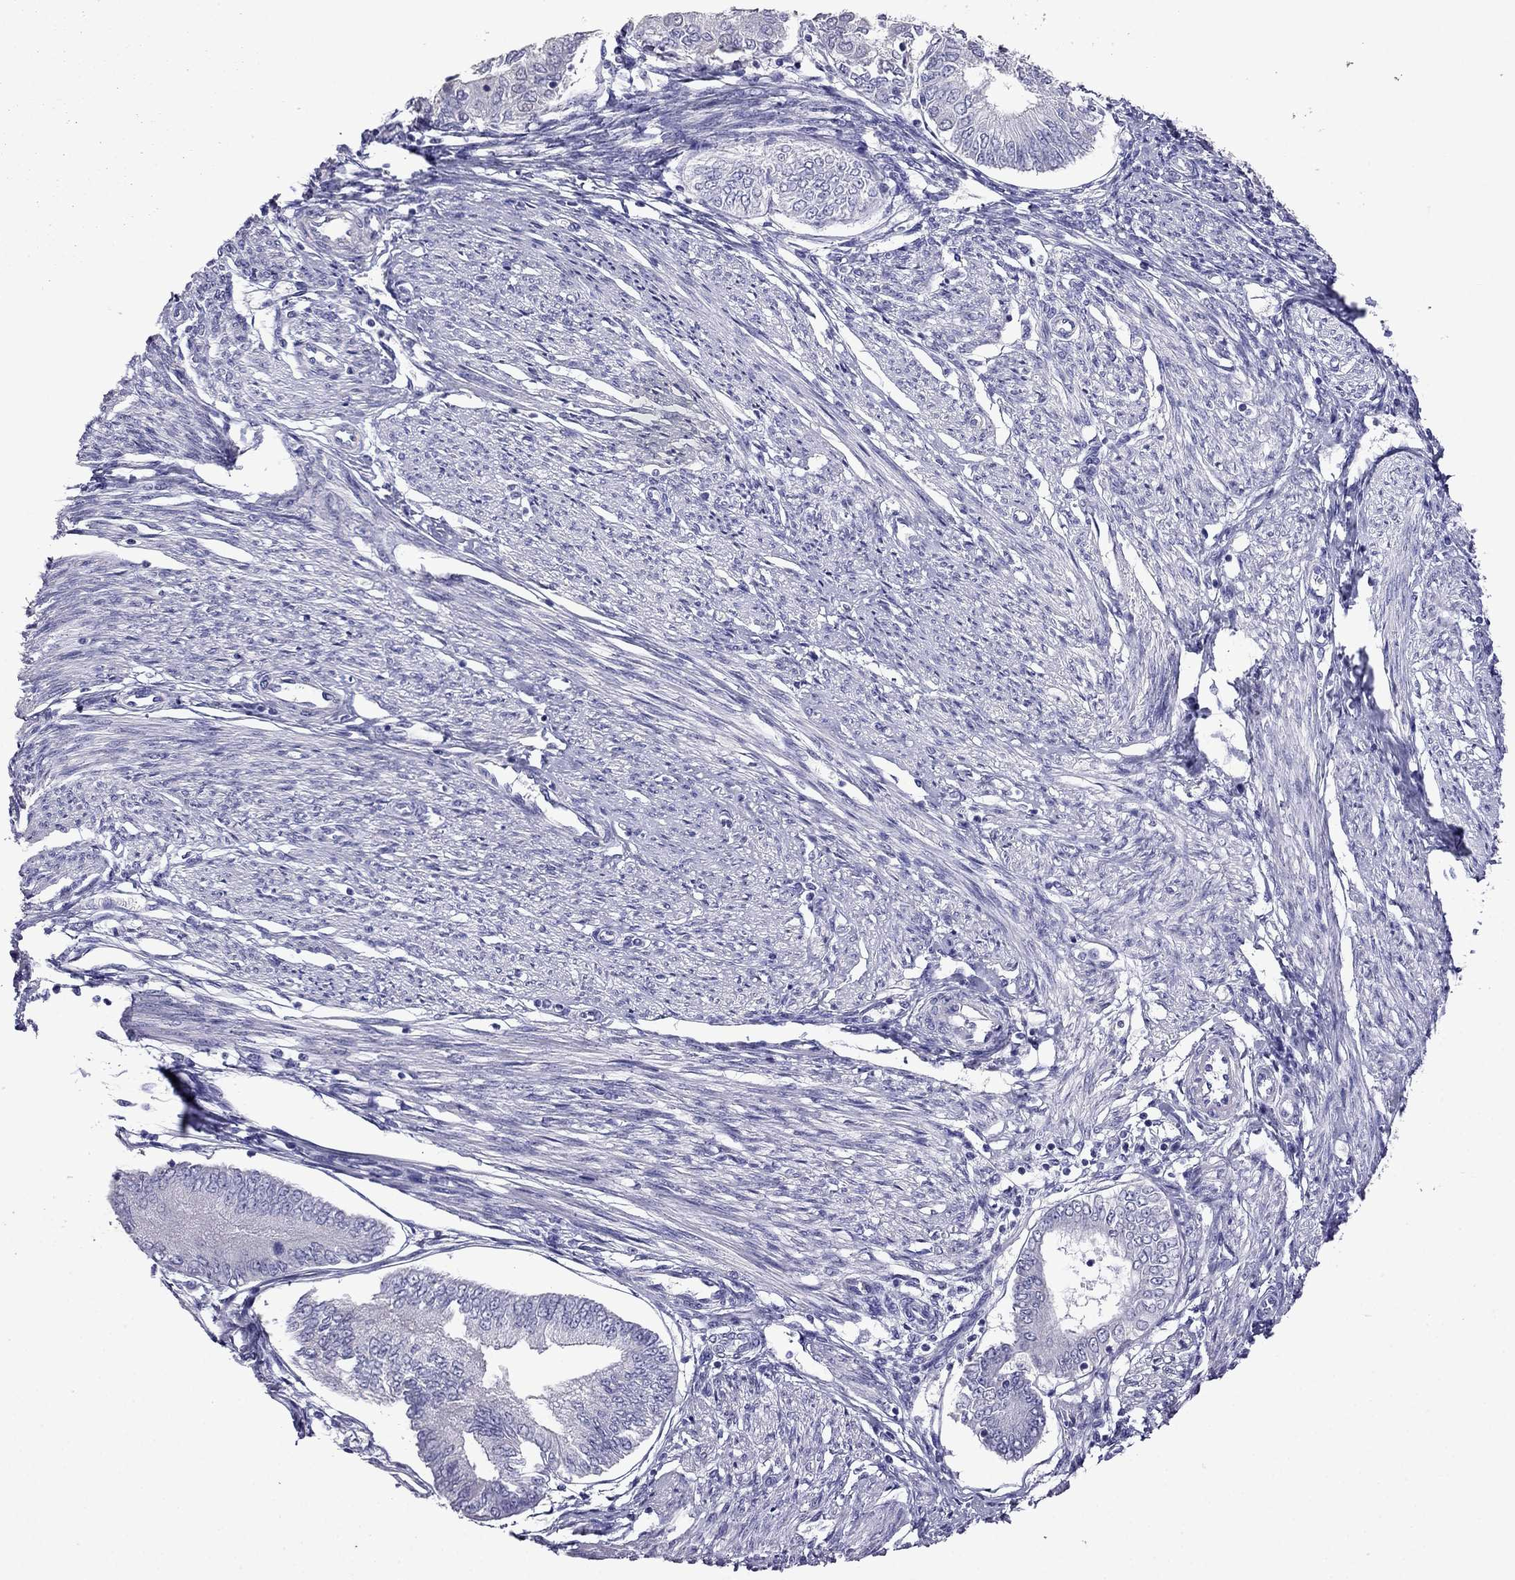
{"staining": {"intensity": "negative", "quantity": "none", "location": "none"}, "tissue": "endometrial cancer", "cell_type": "Tumor cells", "image_type": "cancer", "snomed": [{"axis": "morphology", "description": "Adenocarcinoma, NOS"}, {"axis": "topography", "description": "Endometrium"}], "caption": "Tumor cells show no significant protein staining in endometrial cancer (adenocarcinoma).", "gene": "SCNN1D", "patient": {"sex": "female", "age": 68}}